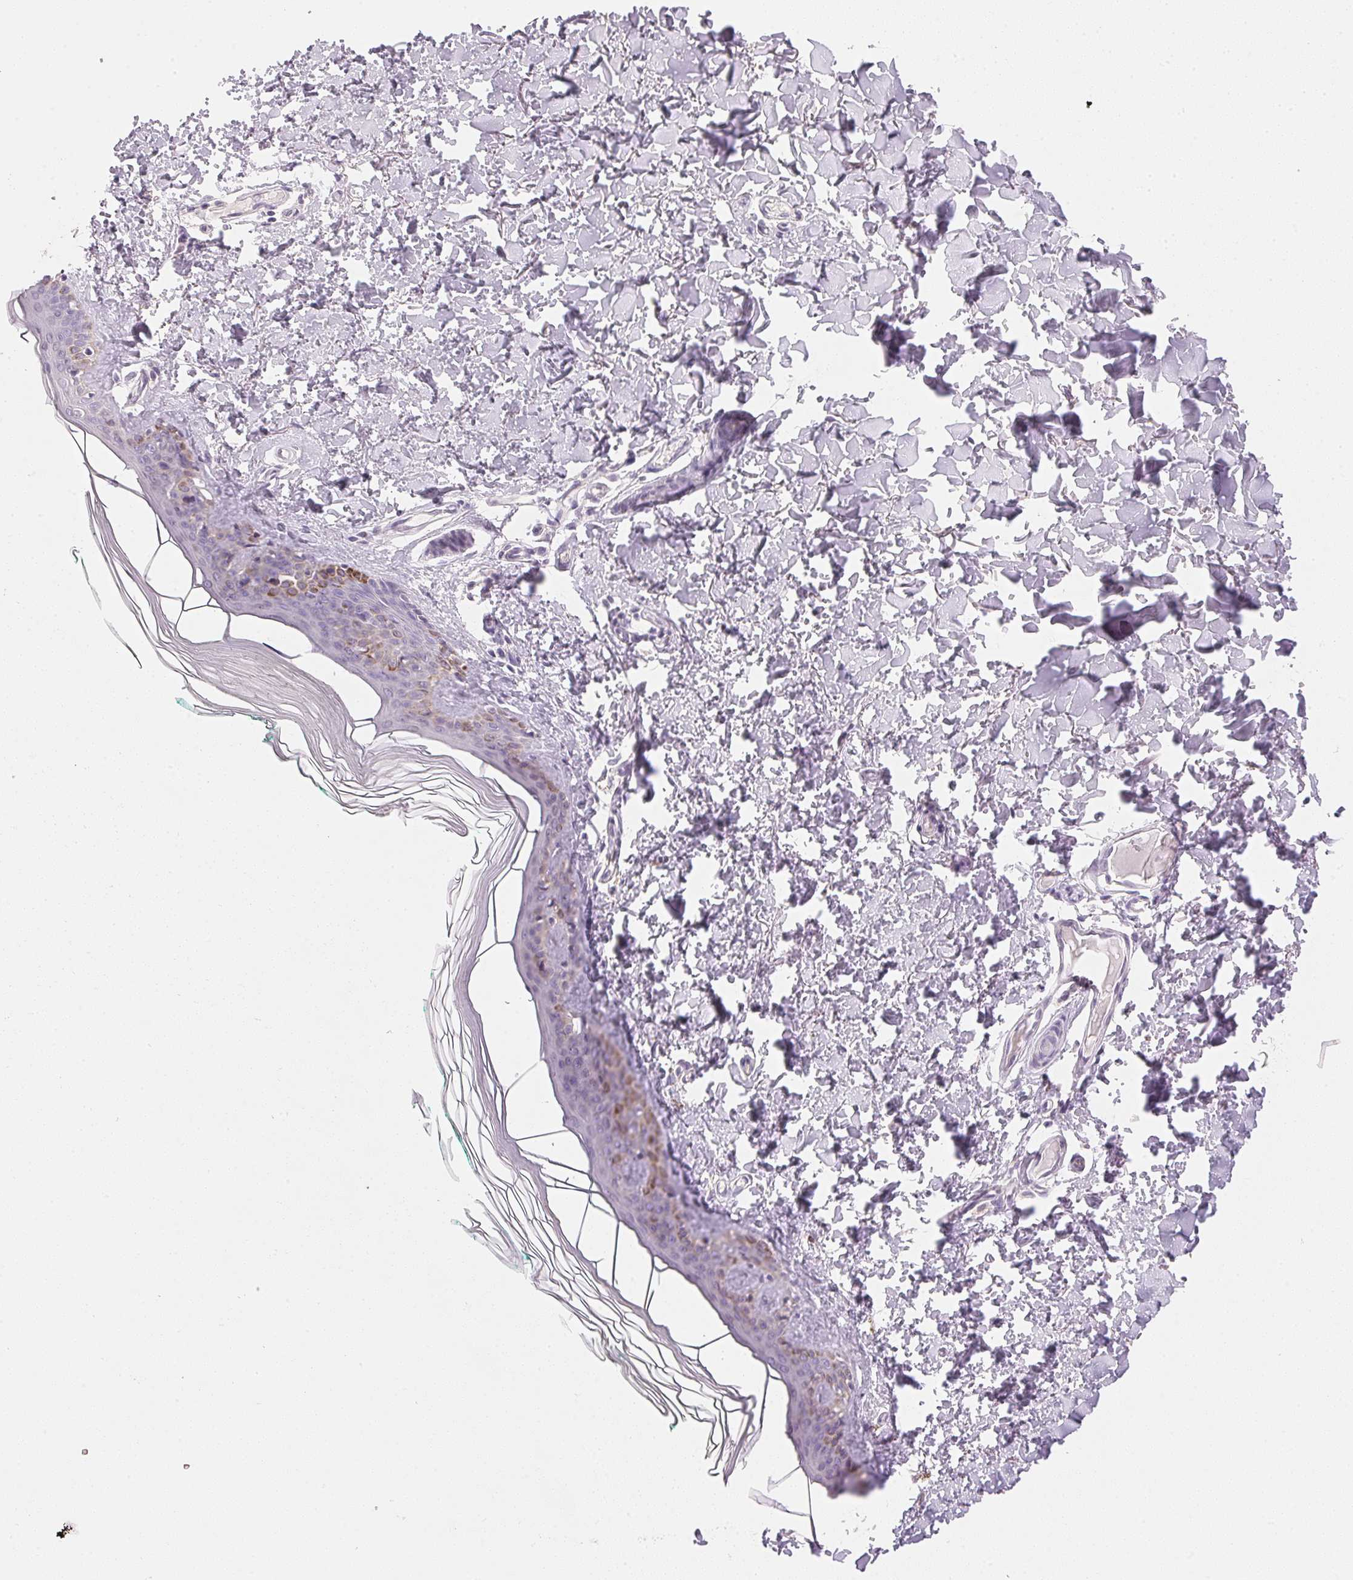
{"staining": {"intensity": "negative", "quantity": "none", "location": "none"}, "tissue": "skin", "cell_type": "Fibroblasts", "image_type": "normal", "snomed": [{"axis": "morphology", "description": "Normal tissue, NOS"}, {"axis": "topography", "description": "Skin"}, {"axis": "topography", "description": "Peripheral nerve tissue"}], "caption": "Immunohistochemistry (IHC) photomicrograph of normal skin: skin stained with DAB displays no significant protein staining in fibroblasts.", "gene": "IGFBP1", "patient": {"sex": "female", "age": 45}}